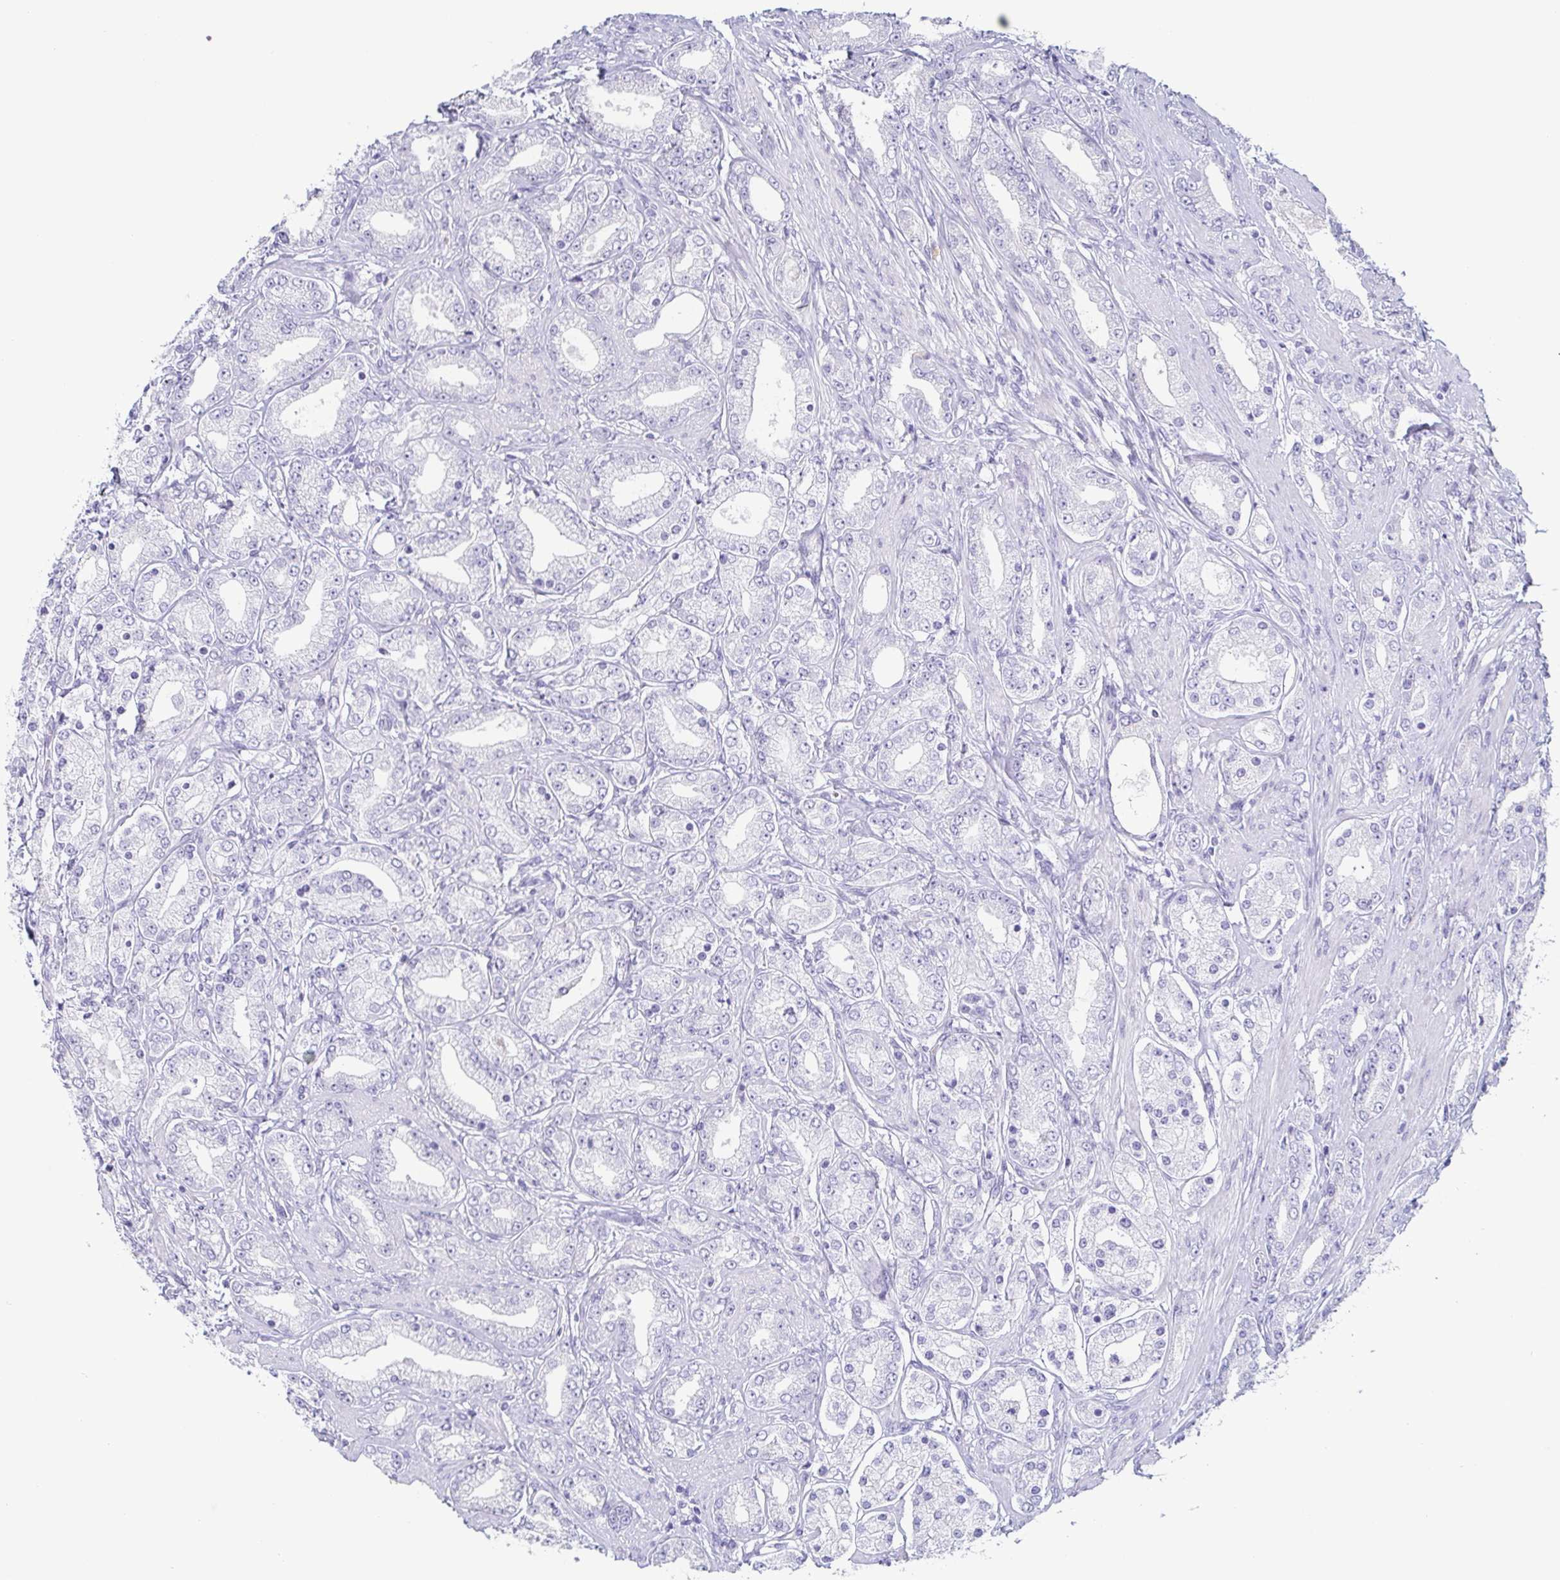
{"staining": {"intensity": "moderate", "quantity": "<25%", "location": "cytoplasmic/membranous"}, "tissue": "prostate cancer", "cell_type": "Tumor cells", "image_type": "cancer", "snomed": [{"axis": "morphology", "description": "Adenocarcinoma, High grade"}, {"axis": "topography", "description": "Prostate"}], "caption": "Moderate cytoplasmic/membranous protein expression is identified in approximately <25% of tumor cells in prostate cancer (adenocarcinoma (high-grade)).", "gene": "PRR4", "patient": {"sex": "male", "age": 67}}